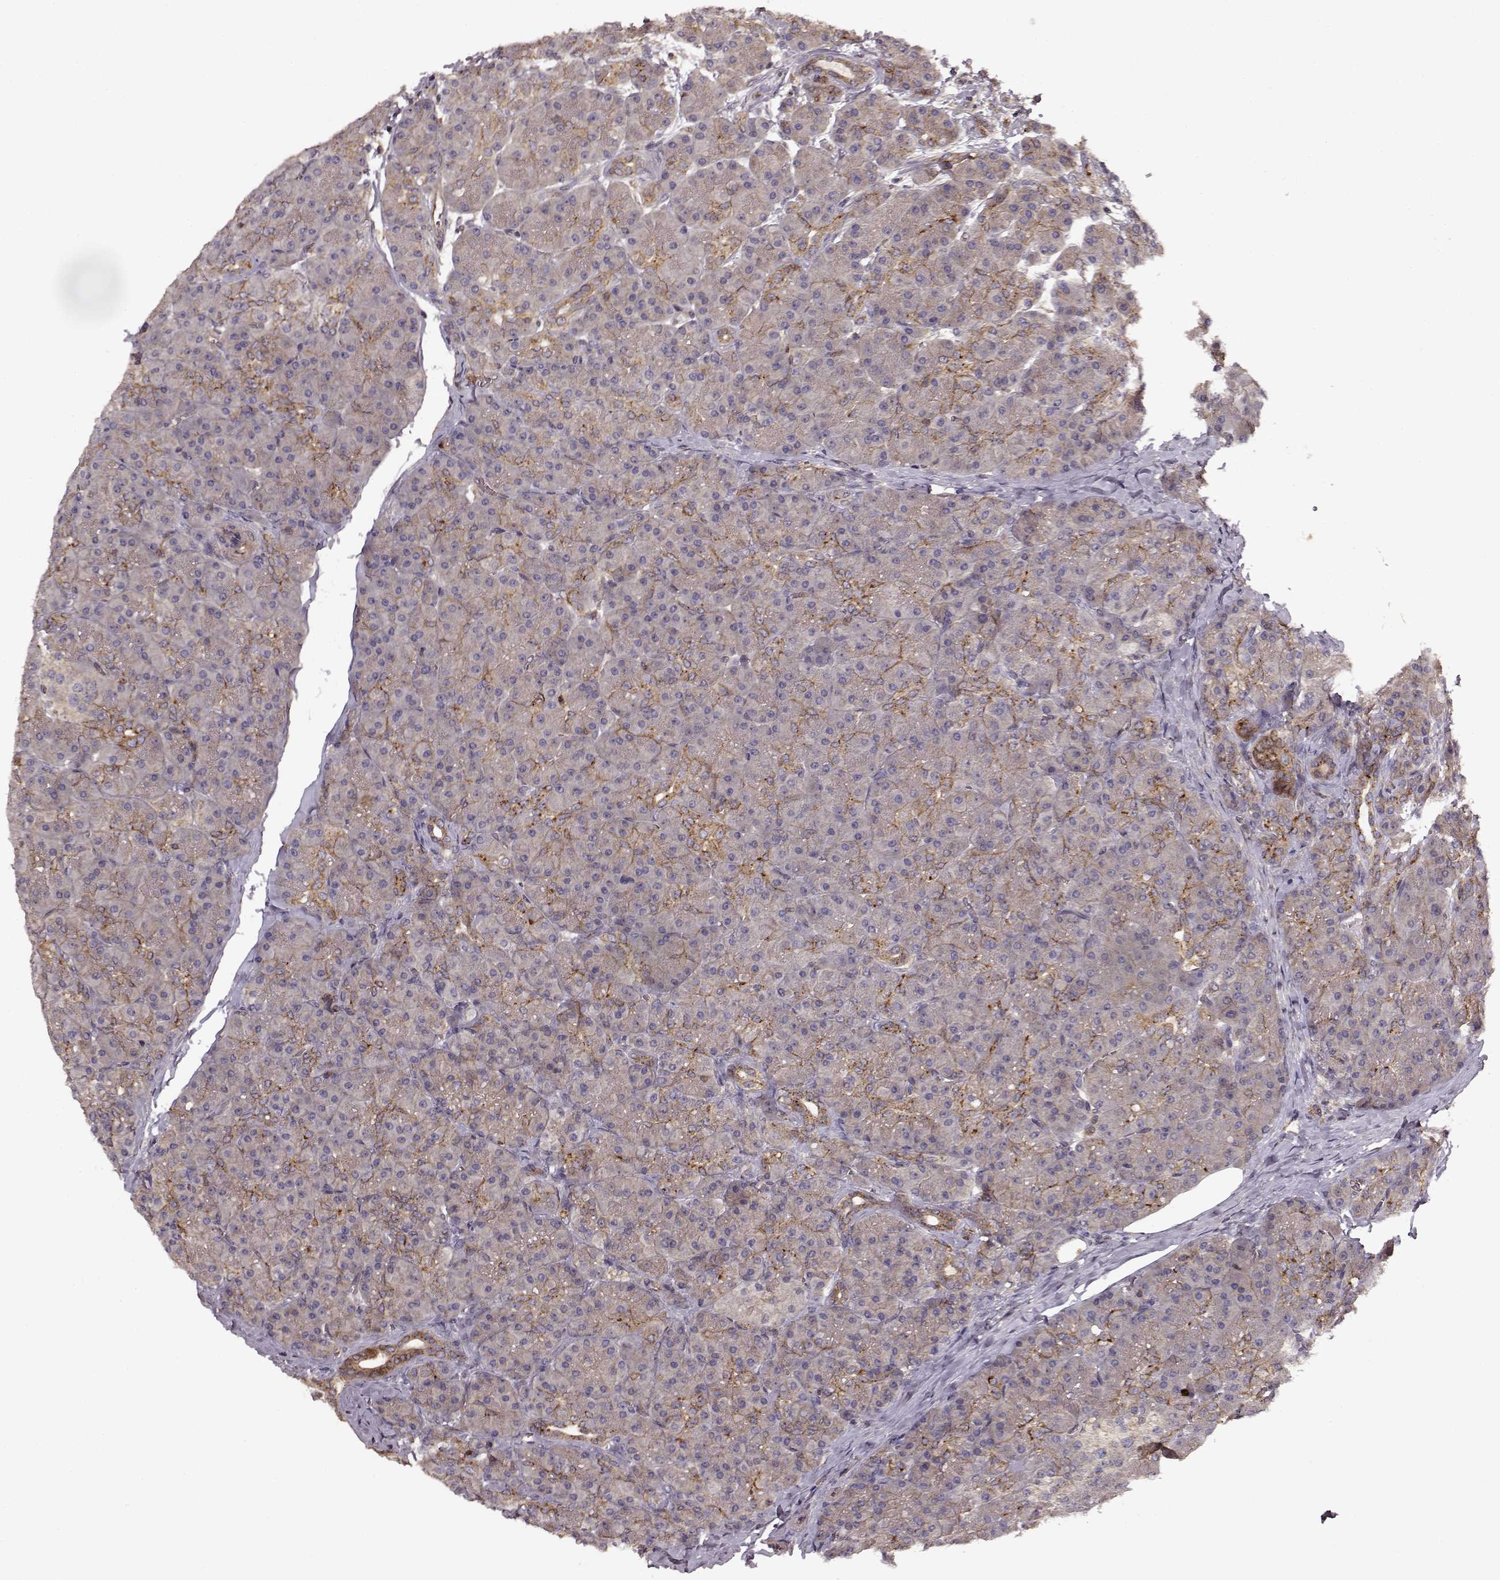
{"staining": {"intensity": "moderate", "quantity": "<25%", "location": "cytoplasmic/membranous"}, "tissue": "pancreas", "cell_type": "Exocrine glandular cells", "image_type": "normal", "snomed": [{"axis": "morphology", "description": "Normal tissue, NOS"}, {"axis": "topography", "description": "Pancreas"}], "caption": "Brown immunohistochemical staining in benign pancreas exhibits moderate cytoplasmic/membranous positivity in about <25% of exocrine glandular cells.", "gene": "IFRD2", "patient": {"sex": "male", "age": 57}}